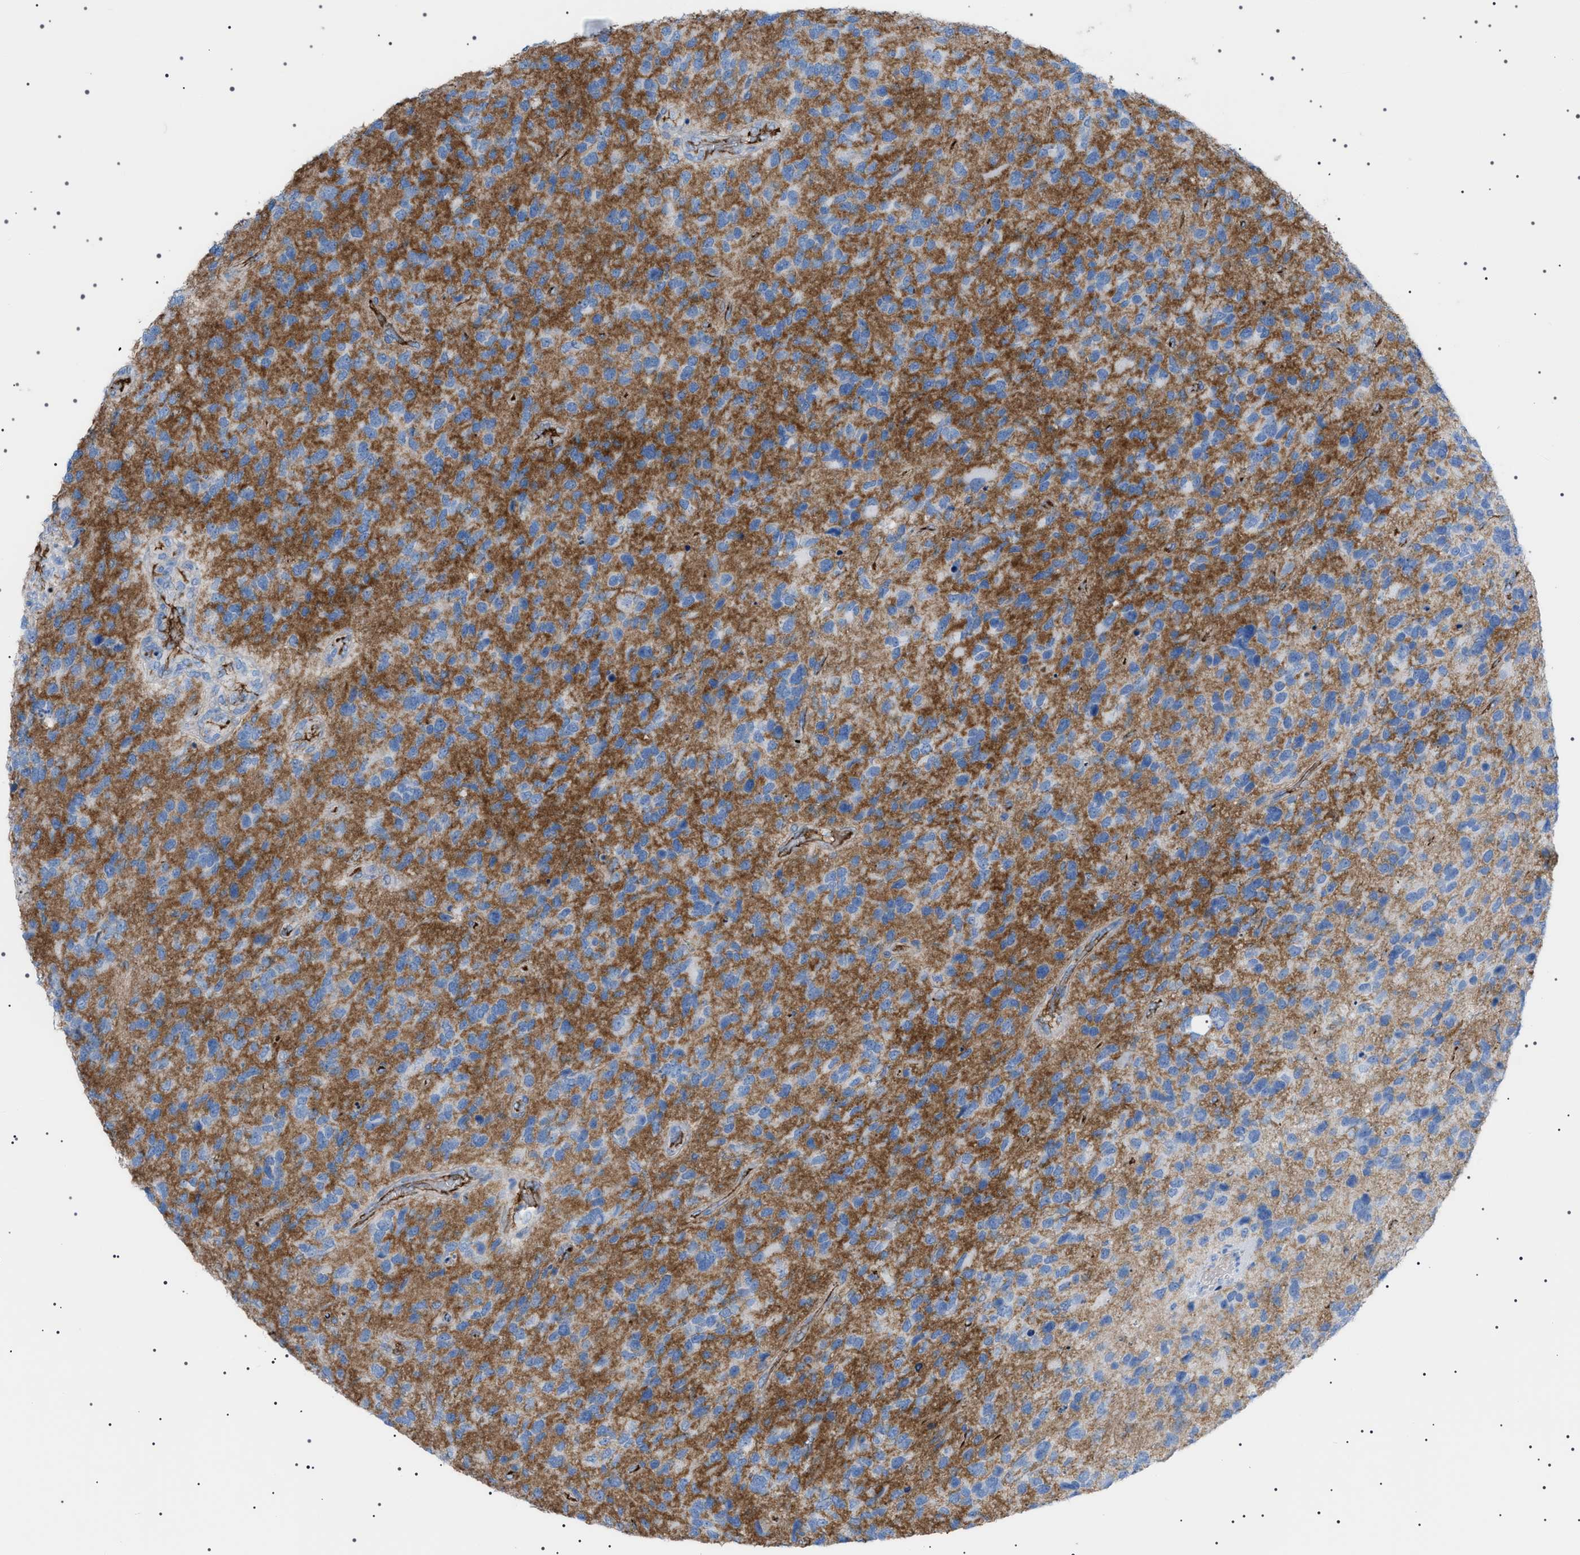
{"staining": {"intensity": "moderate", "quantity": "<25%", "location": "cytoplasmic/membranous"}, "tissue": "glioma", "cell_type": "Tumor cells", "image_type": "cancer", "snomed": [{"axis": "morphology", "description": "Glioma, malignant, High grade"}, {"axis": "topography", "description": "Brain"}], "caption": "Moderate cytoplasmic/membranous staining is seen in about <25% of tumor cells in malignant glioma (high-grade).", "gene": "LPA", "patient": {"sex": "female", "age": 58}}